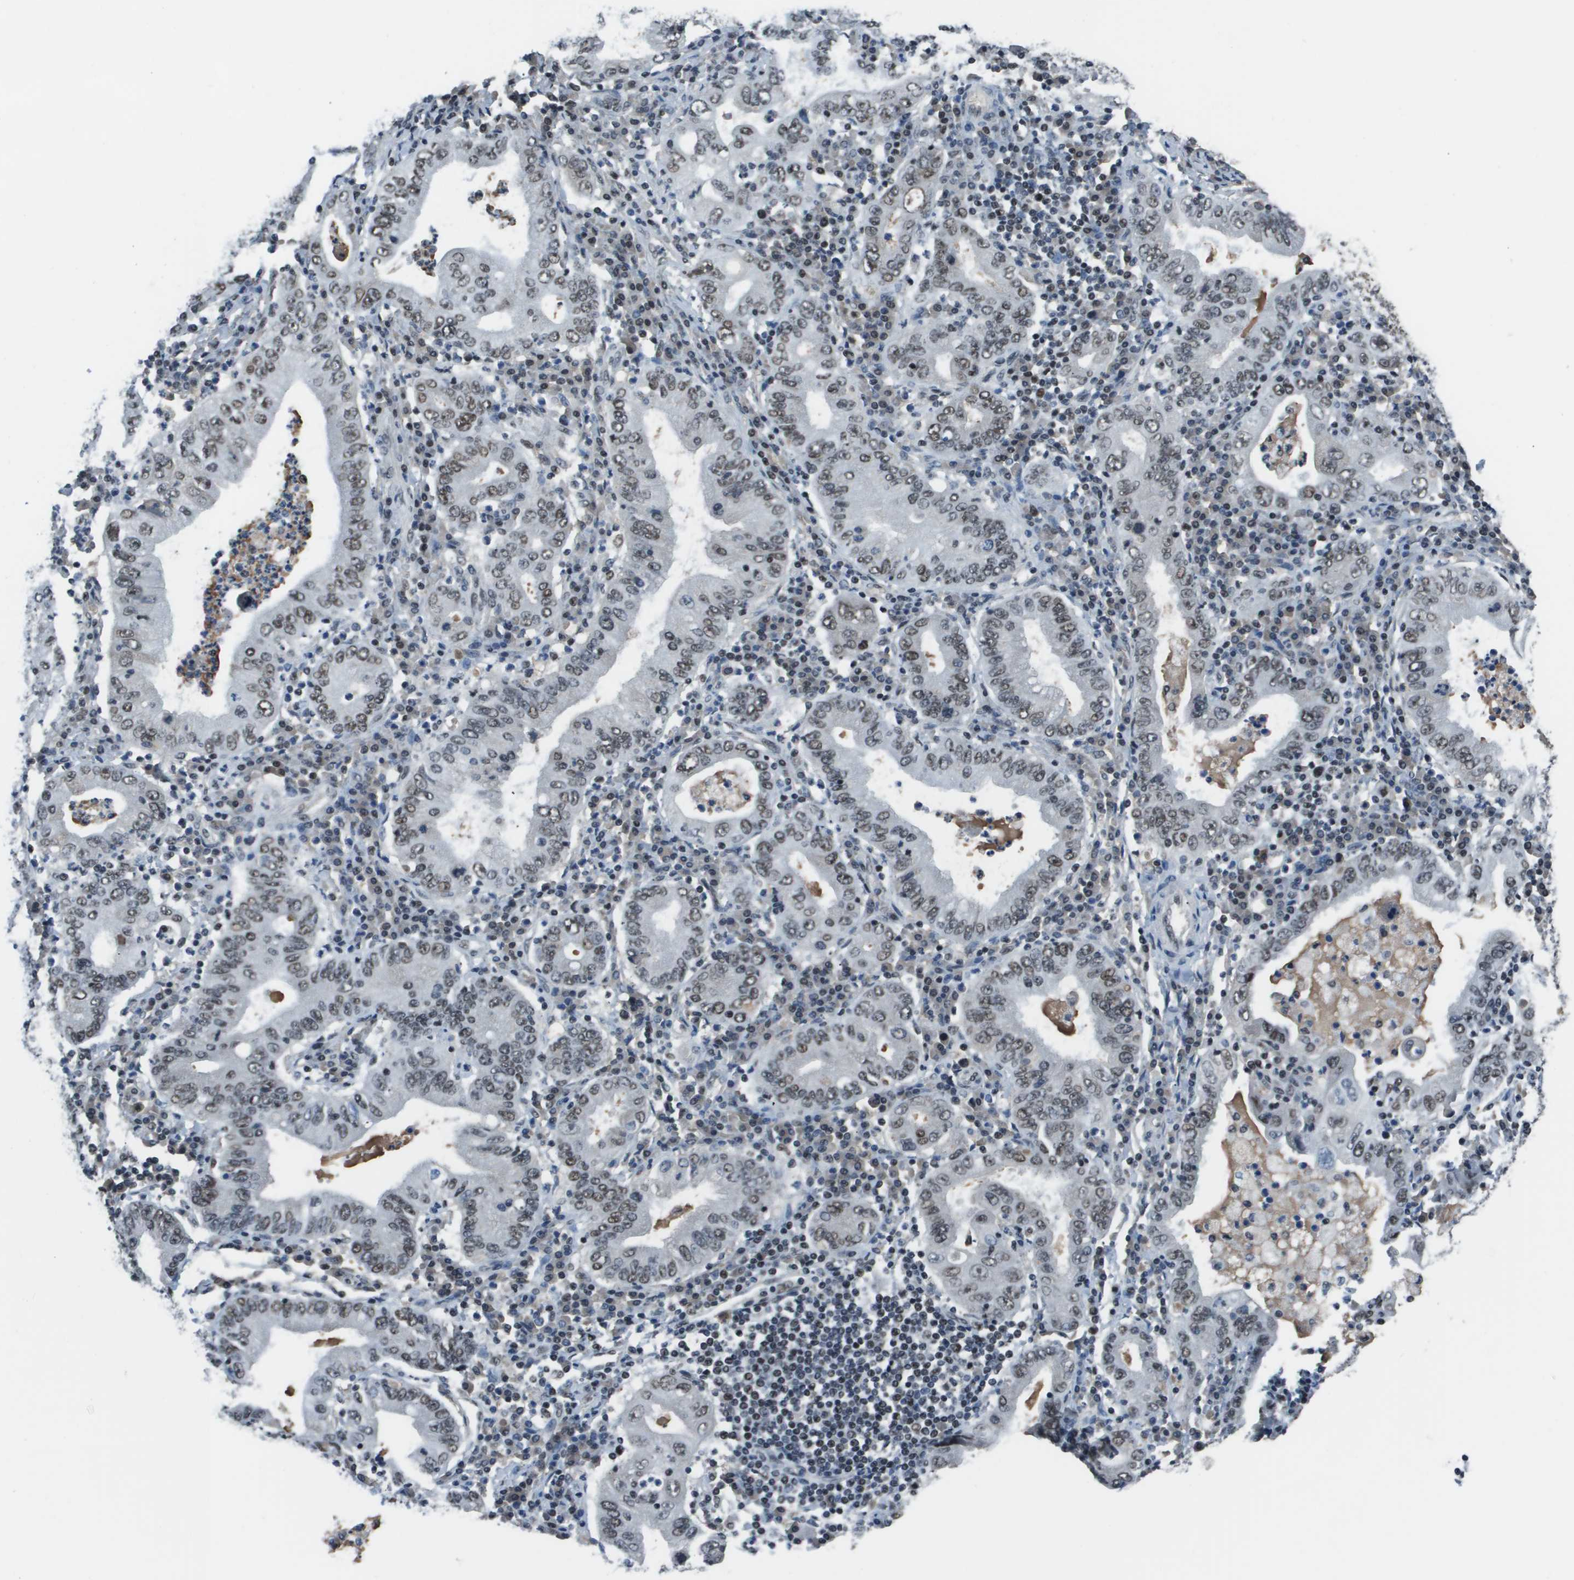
{"staining": {"intensity": "weak", "quantity": ">75%", "location": "nuclear"}, "tissue": "stomach cancer", "cell_type": "Tumor cells", "image_type": "cancer", "snomed": [{"axis": "morphology", "description": "Normal tissue, NOS"}, {"axis": "morphology", "description": "Adenocarcinoma, NOS"}, {"axis": "topography", "description": "Esophagus"}, {"axis": "topography", "description": "Stomach, upper"}, {"axis": "topography", "description": "Peripheral nerve tissue"}], "caption": "This photomicrograph displays stomach cancer stained with immunohistochemistry to label a protein in brown. The nuclear of tumor cells show weak positivity for the protein. Nuclei are counter-stained blue.", "gene": "THRAP3", "patient": {"sex": "male", "age": 62}}